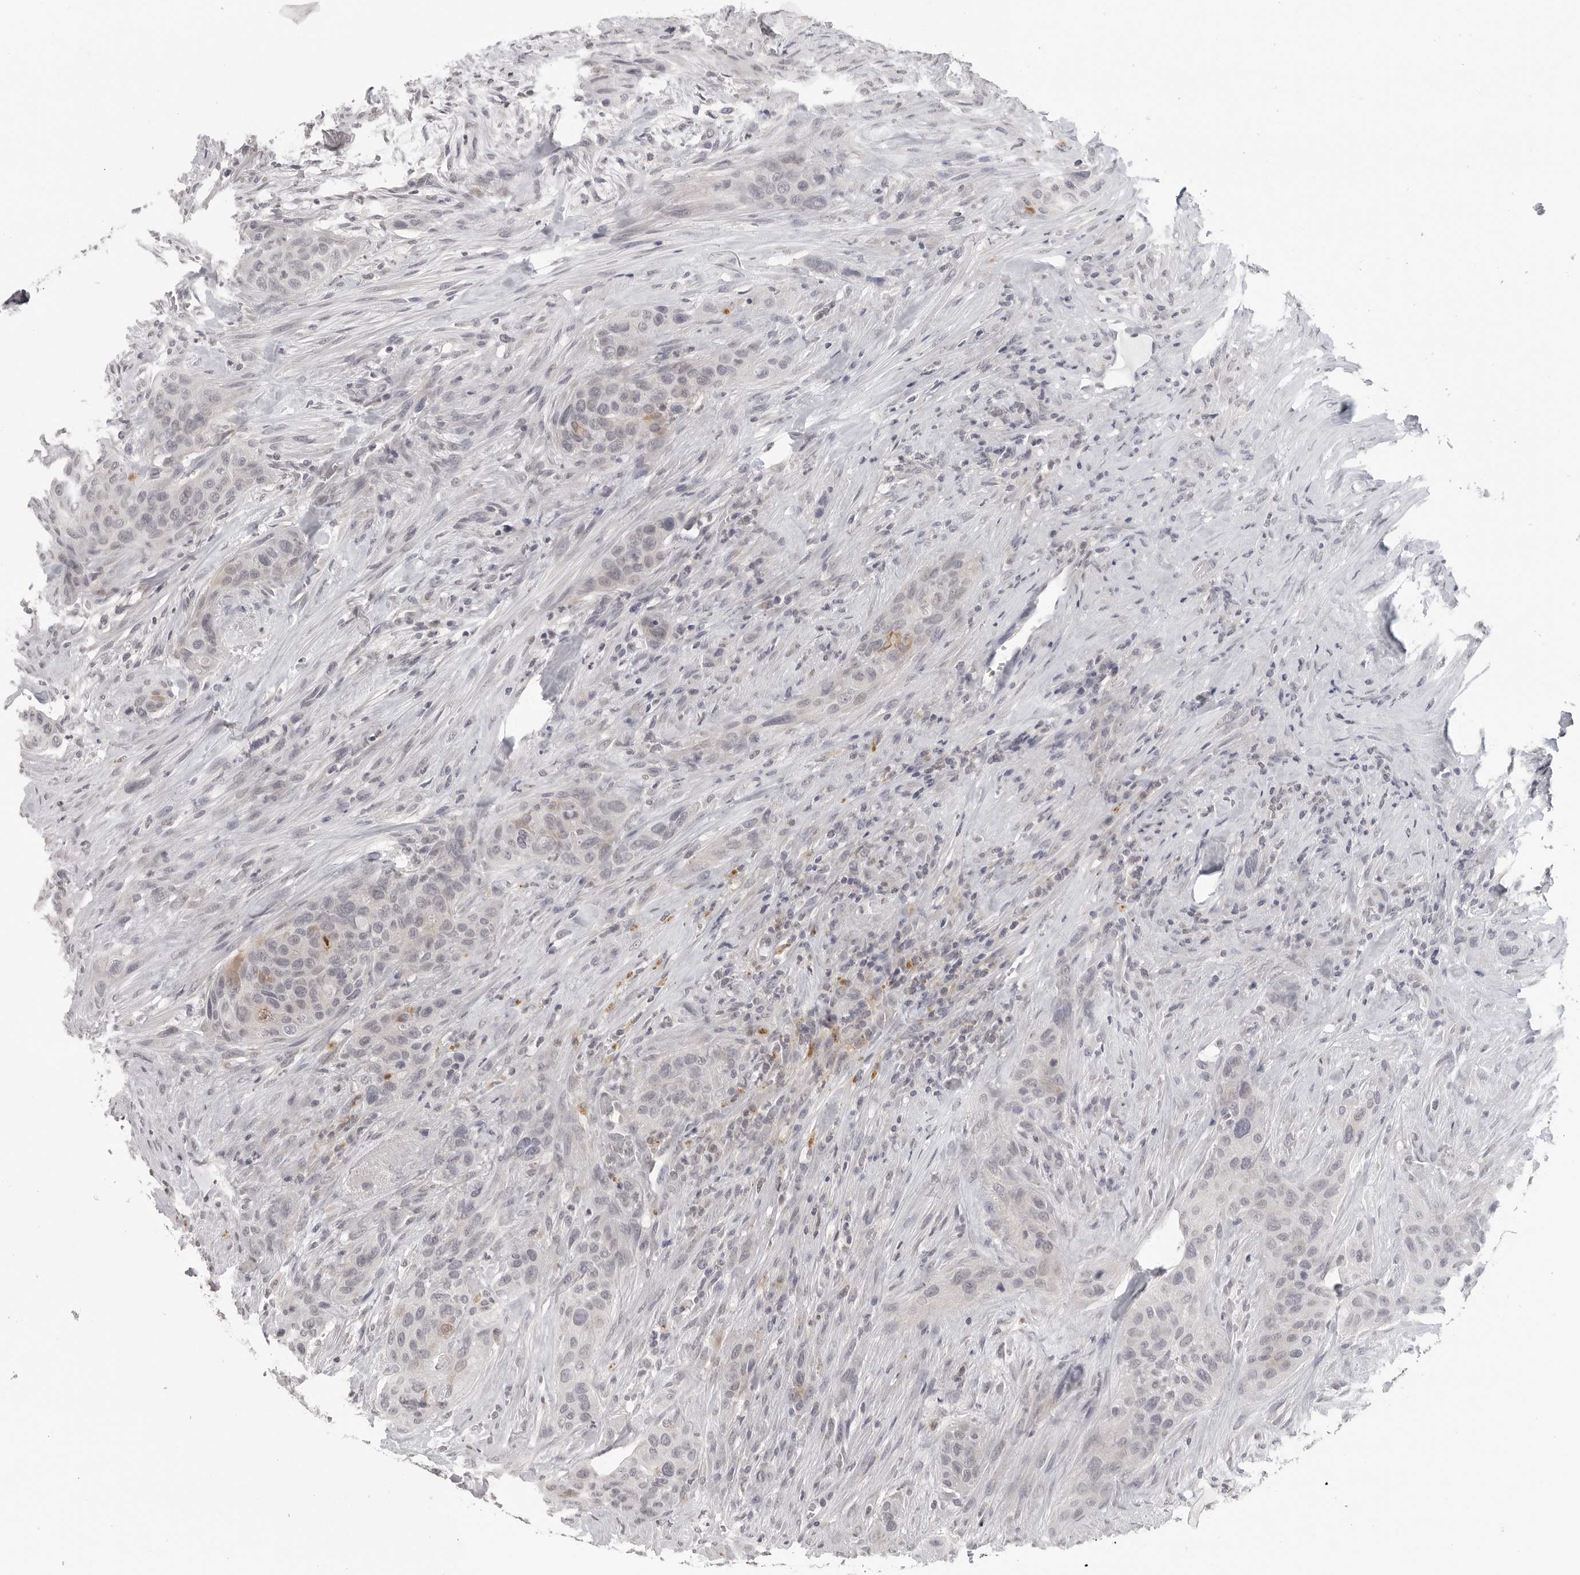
{"staining": {"intensity": "moderate", "quantity": "<25%", "location": "cytoplasmic/membranous"}, "tissue": "urothelial cancer", "cell_type": "Tumor cells", "image_type": "cancer", "snomed": [{"axis": "morphology", "description": "Urothelial carcinoma, High grade"}, {"axis": "topography", "description": "Urinary bladder"}], "caption": "Tumor cells display low levels of moderate cytoplasmic/membranous staining in about <25% of cells in human urothelial cancer.", "gene": "PRSS1", "patient": {"sex": "male", "age": 35}}